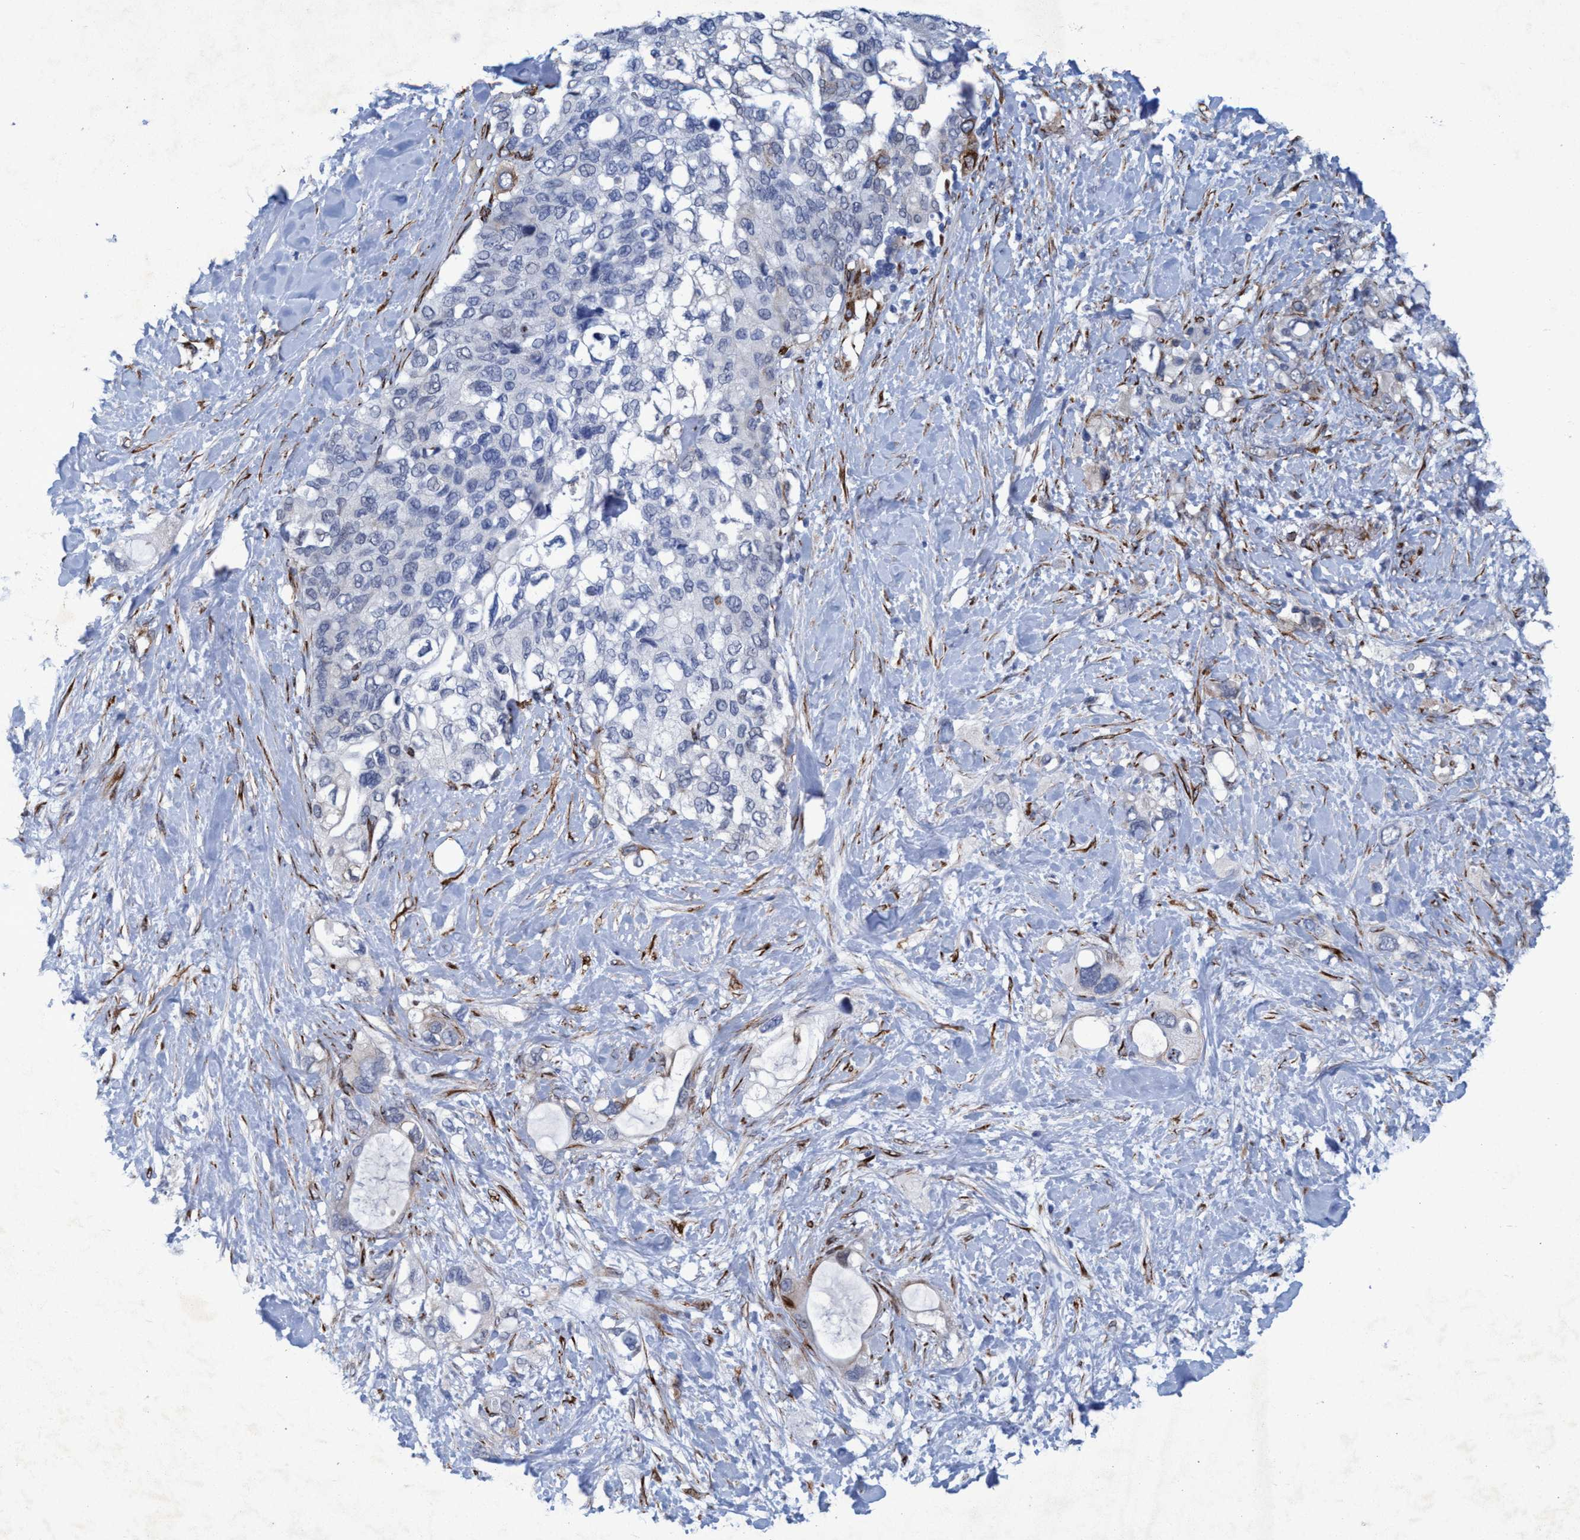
{"staining": {"intensity": "negative", "quantity": "none", "location": "none"}, "tissue": "pancreatic cancer", "cell_type": "Tumor cells", "image_type": "cancer", "snomed": [{"axis": "morphology", "description": "Adenocarcinoma, NOS"}, {"axis": "topography", "description": "Pancreas"}], "caption": "Tumor cells show no significant staining in adenocarcinoma (pancreatic).", "gene": "SLC43A2", "patient": {"sex": "female", "age": 56}}